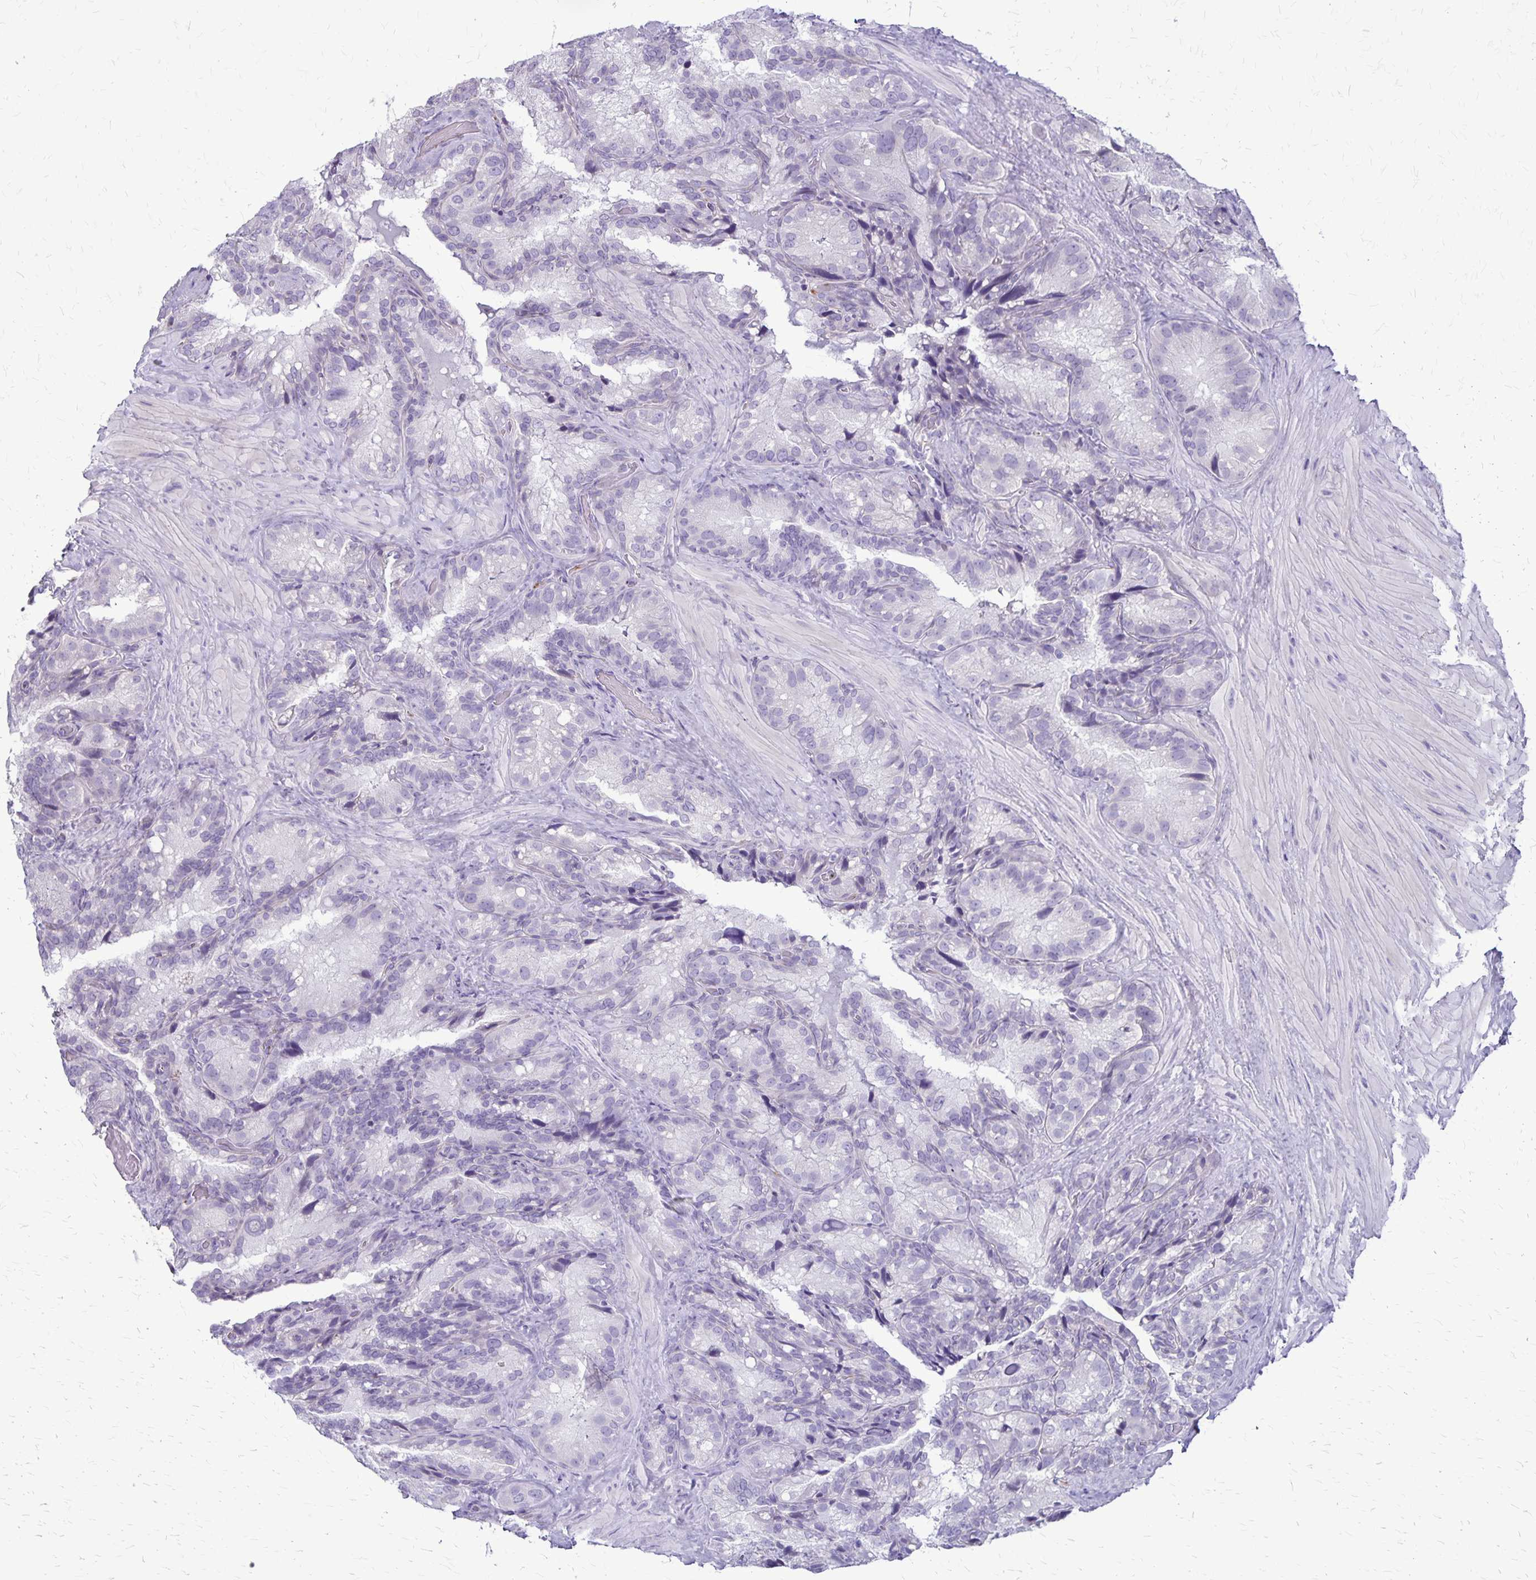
{"staining": {"intensity": "negative", "quantity": "none", "location": "none"}, "tissue": "seminal vesicle", "cell_type": "Glandular cells", "image_type": "normal", "snomed": [{"axis": "morphology", "description": "Normal tissue, NOS"}, {"axis": "topography", "description": "Seminal veicle"}], "caption": "Protein analysis of normal seminal vesicle demonstrates no significant staining in glandular cells.", "gene": "GP9", "patient": {"sex": "male", "age": 60}}